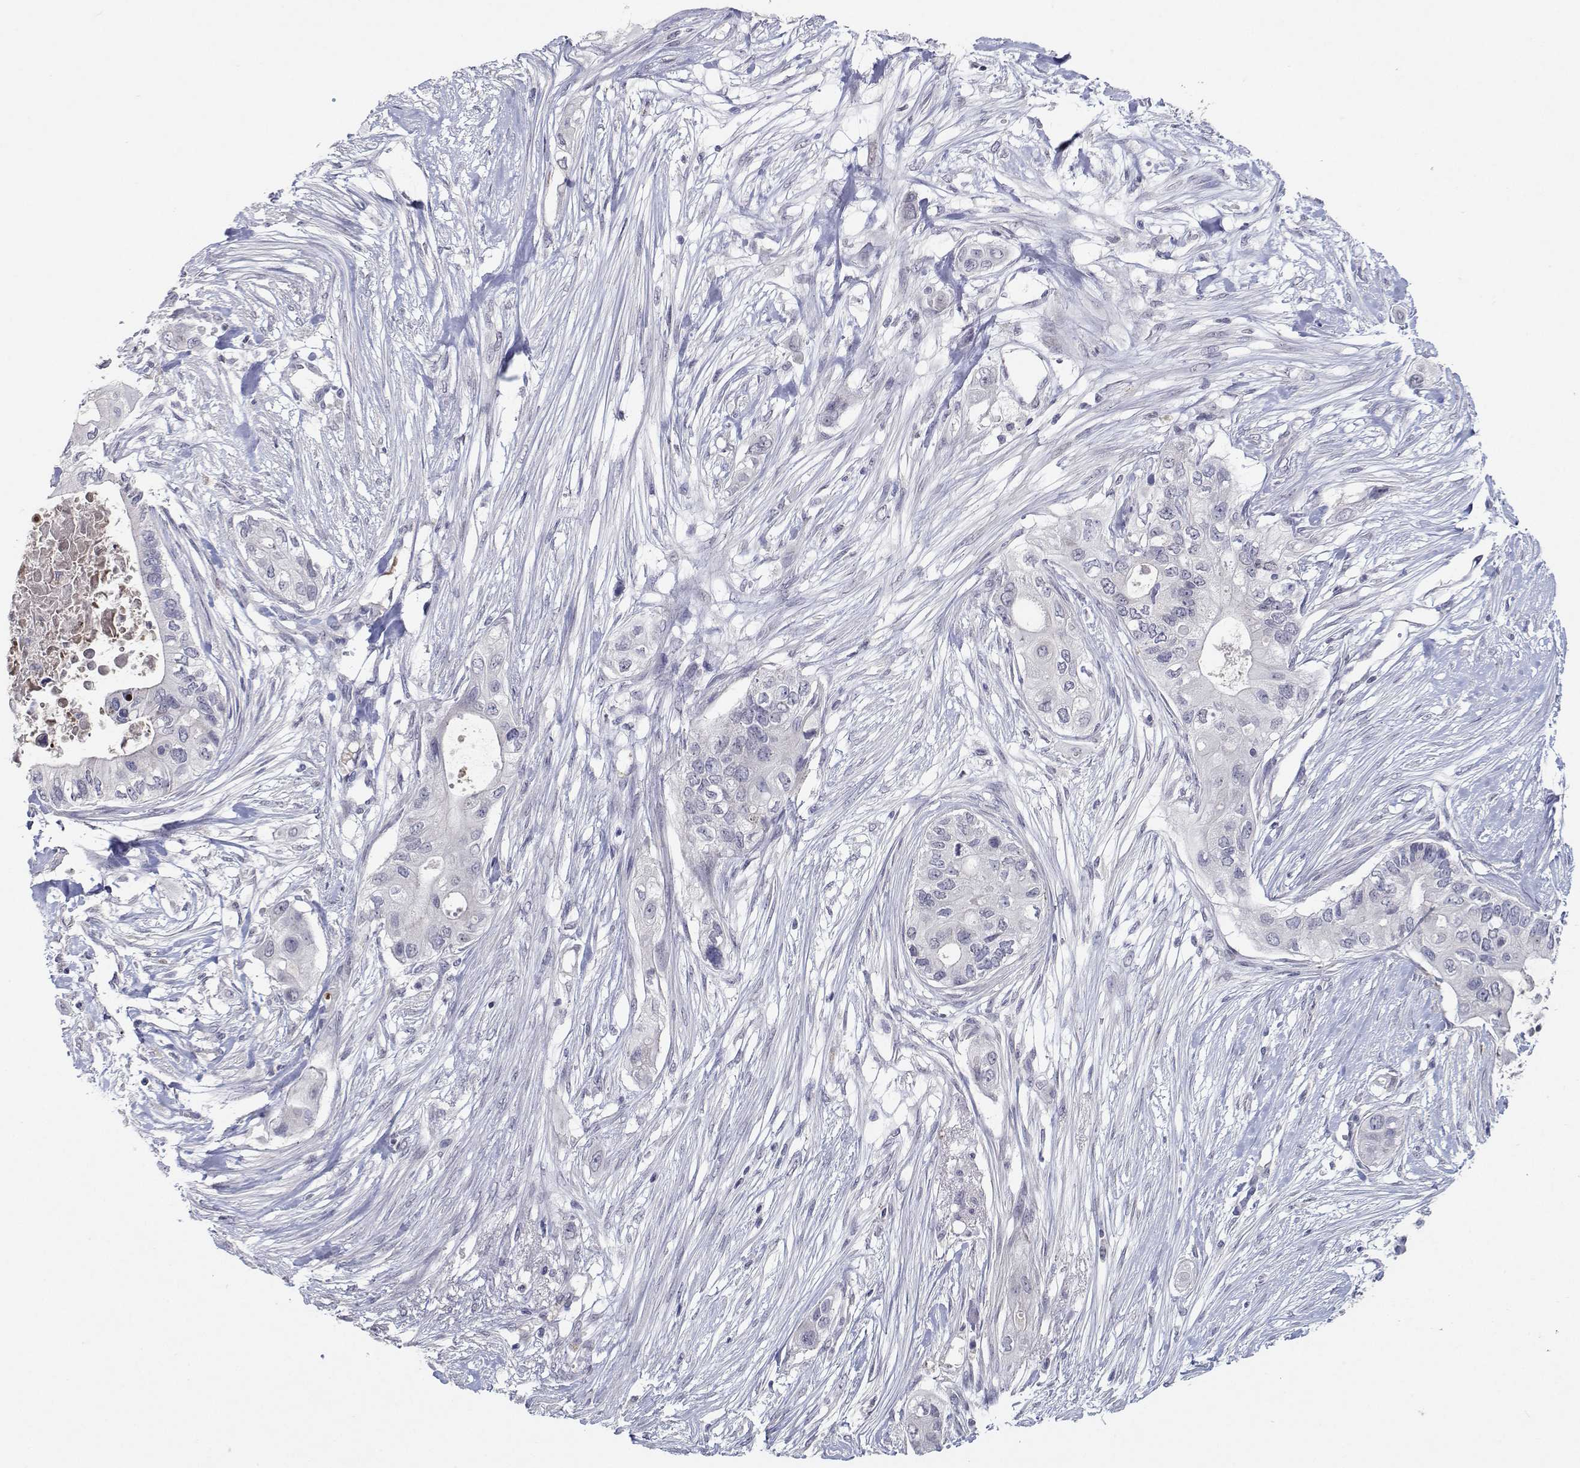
{"staining": {"intensity": "negative", "quantity": "none", "location": "none"}, "tissue": "pancreatic cancer", "cell_type": "Tumor cells", "image_type": "cancer", "snomed": [{"axis": "morphology", "description": "Adenocarcinoma, NOS"}, {"axis": "topography", "description": "Pancreas"}], "caption": "Tumor cells show no significant protein positivity in pancreatic cancer.", "gene": "RBPJL", "patient": {"sex": "female", "age": 63}}